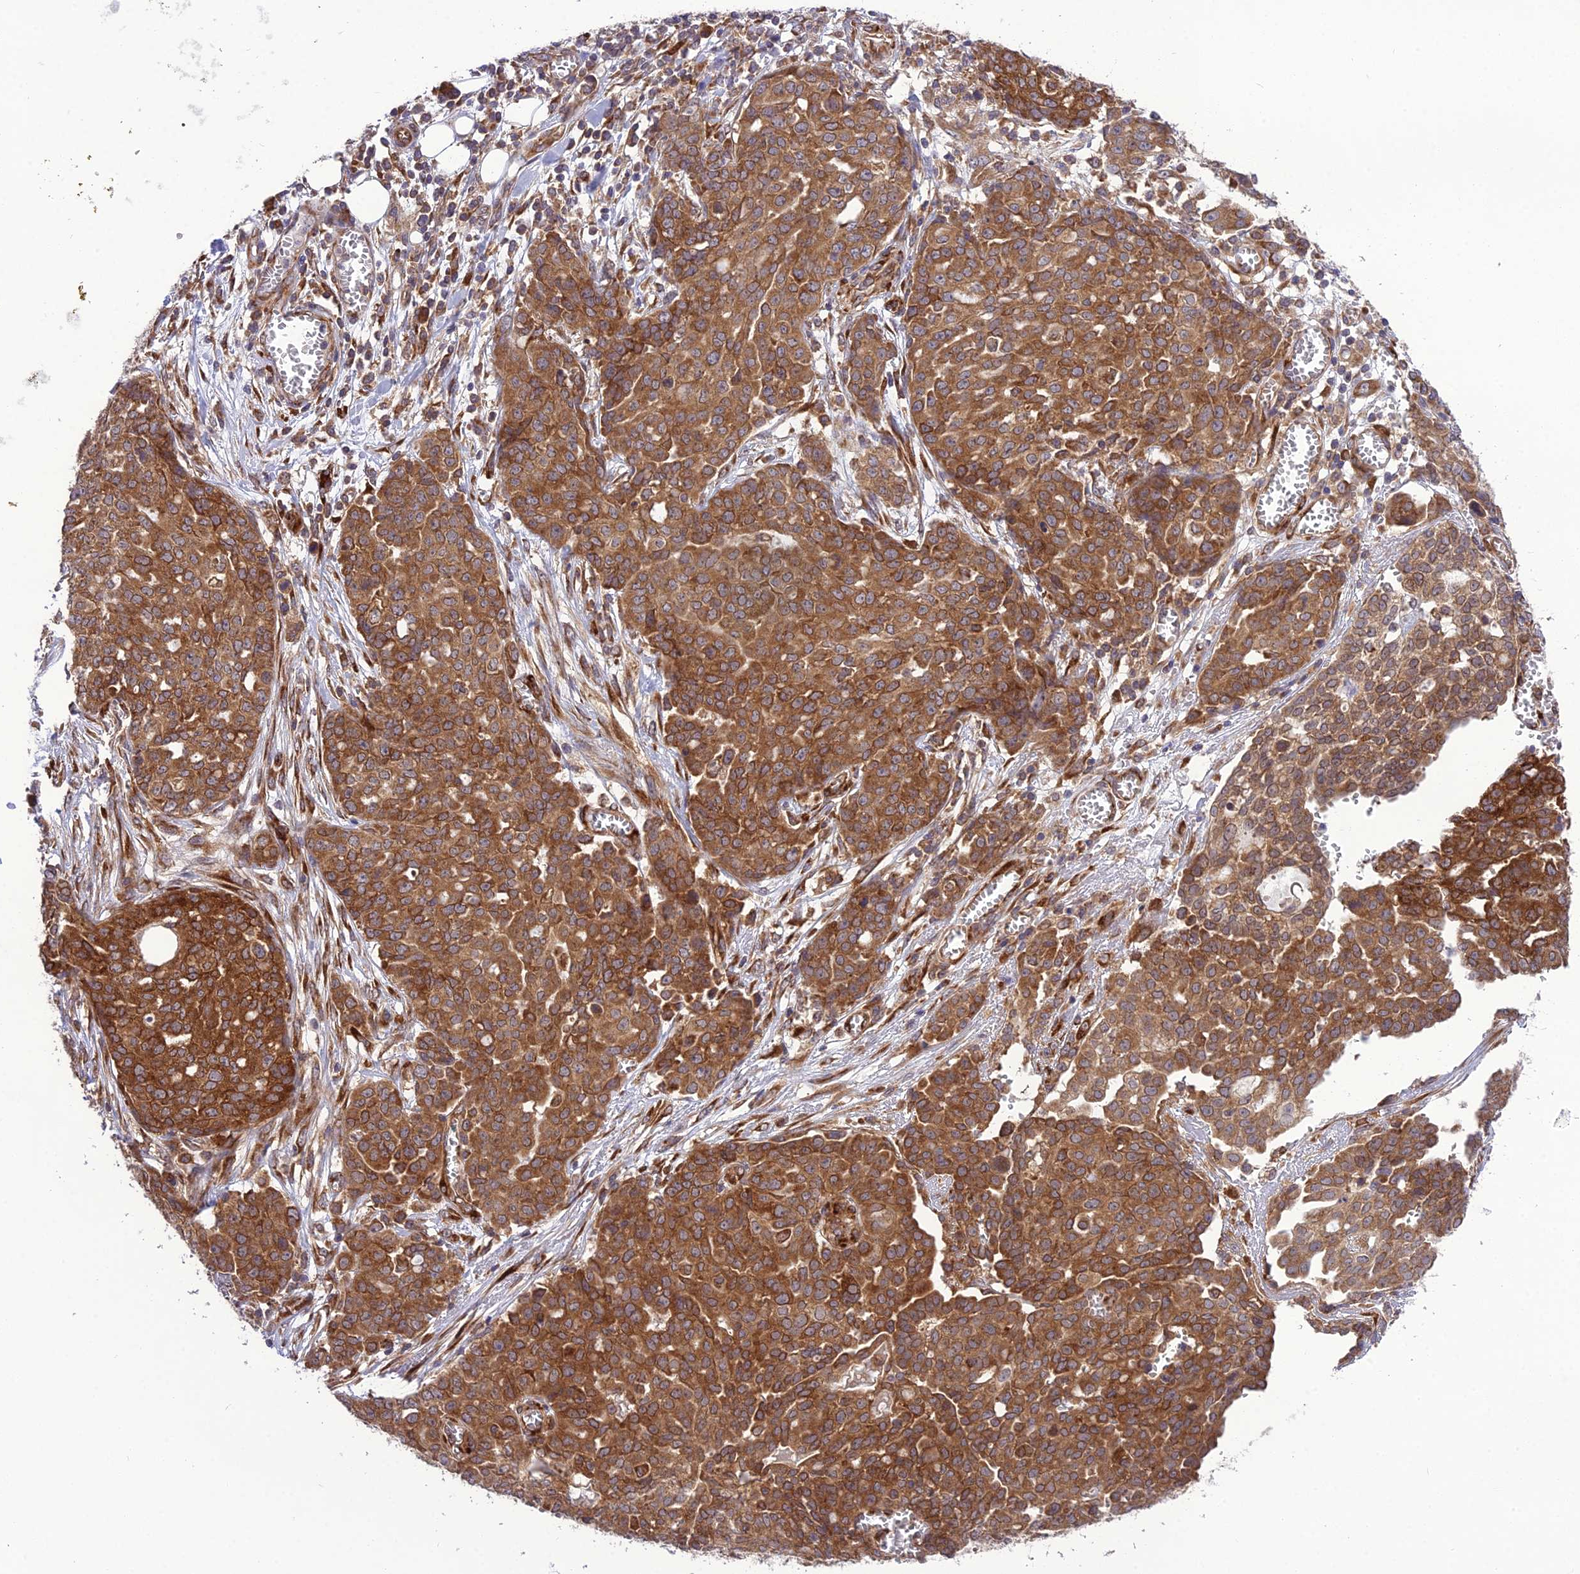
{"staining": {"intensity": "strong", "quantity": ">75%", "location": "cytoplasmic/membranous"}, "tissue": "ovarian cancer", "cell_type": "Tumor cells", "image_type": "cancer", "snomed": [{"axis": "morphology", "description": "Cystadenocarcinoma, serous, NOS"}, {"axis": "topography", "description": "Soft tissue"}, {"axis": "topography", "description": "Ovary"}], "caption": "Protein expression analysis of ovarian cancer (serous cystadenocarcinoma) reveals strong cytoplasmic/membranous expression in approximately >75% of tumor cells.", "gene": "DHCR7", "patient": {"sex": "female", "age": 57}}